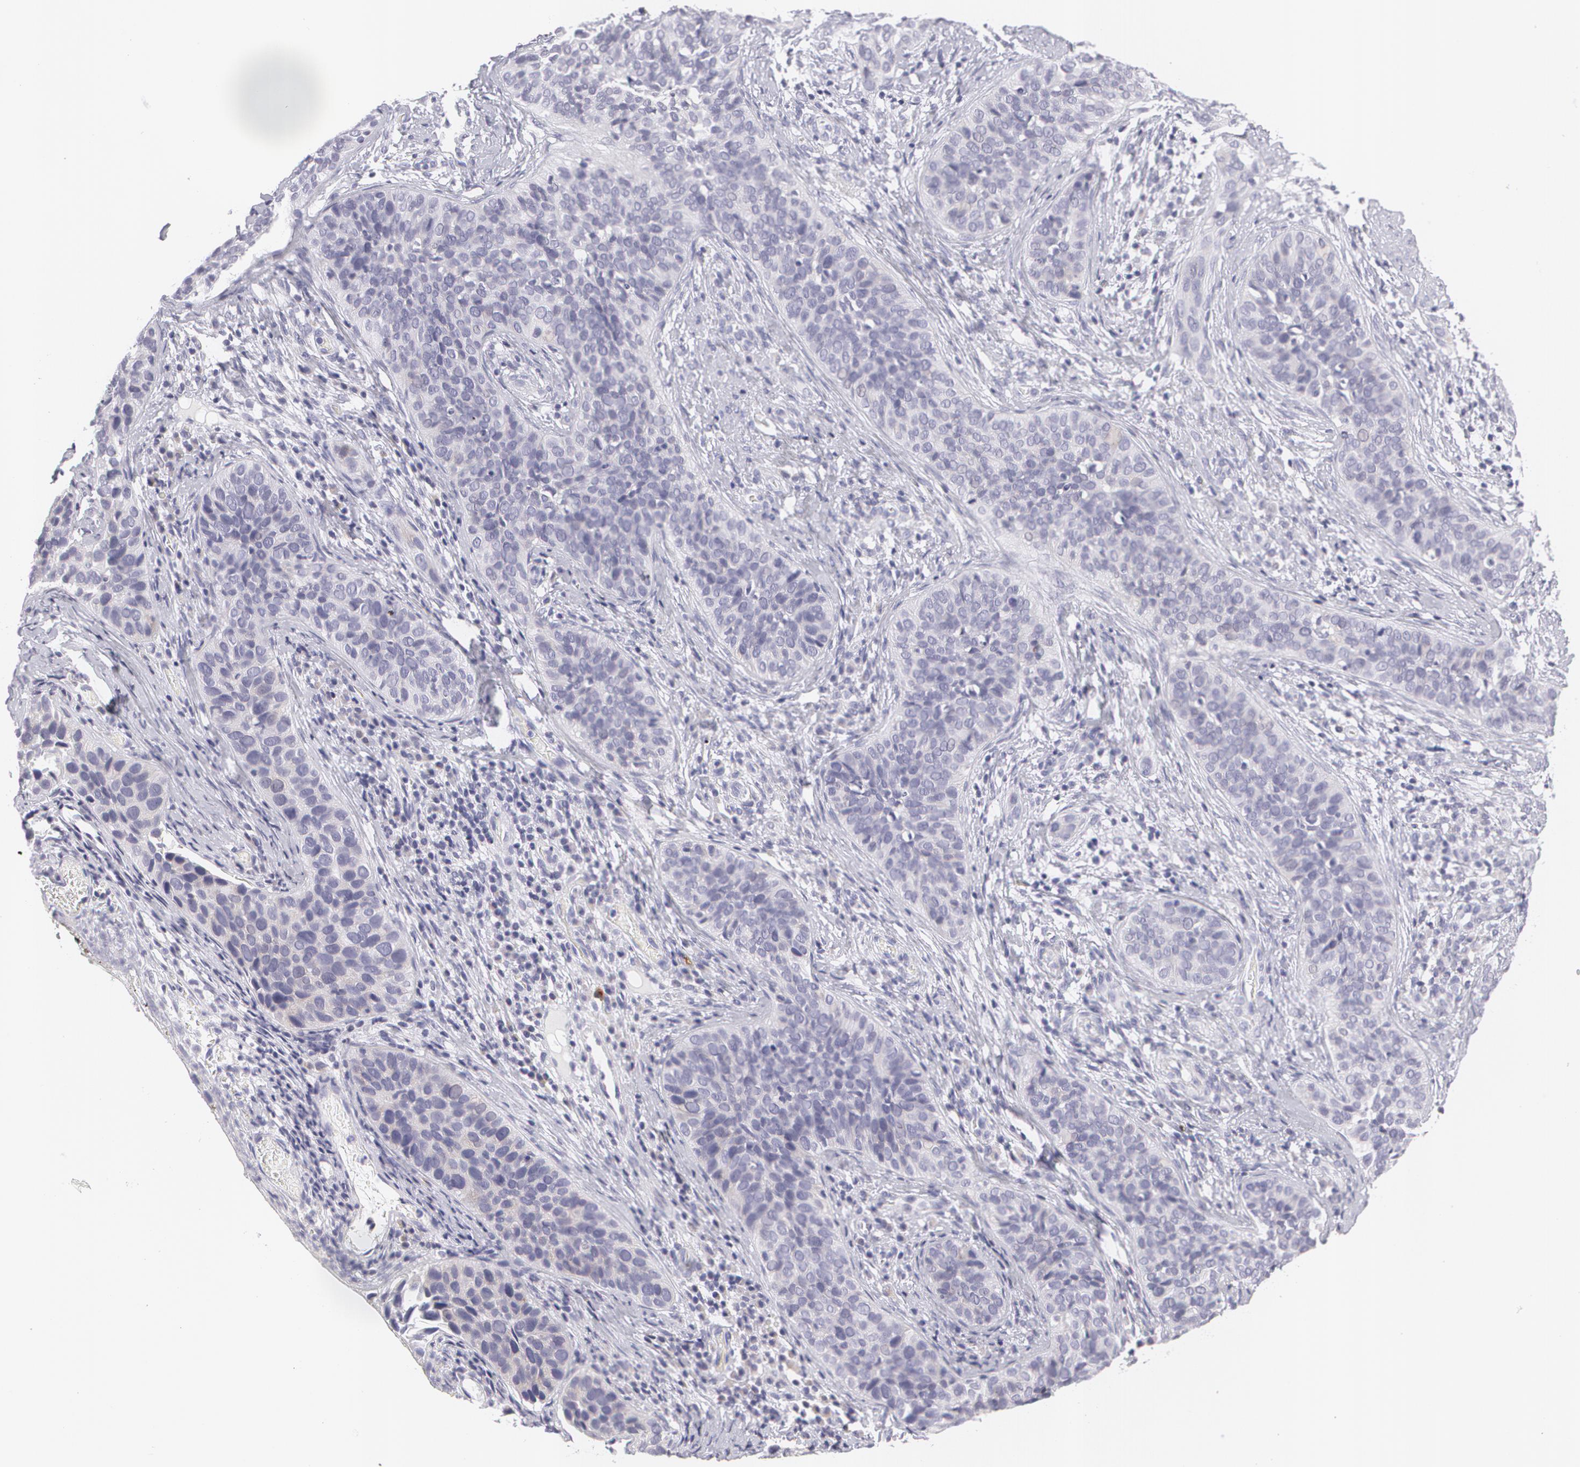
{"staining": {"intensity": "negative", "quantity": "none", "location": "none"}, "tissue": "cervical cancer", "cell_type": "Tumor cells", "image_type": "cancer", "snomed": [{"axis": "morphology", "description": "Squamous cell carcinoma, NOS"}, {"axis": "topography", "description": "Cervix"}], "caption": "Immunohistochemical staining of cervical cancer (squamous cell carcinoma) displays no significant staining in tumor cells.", "gene": "MBNL3", "patient": {"sex": "female", "age": 31}}